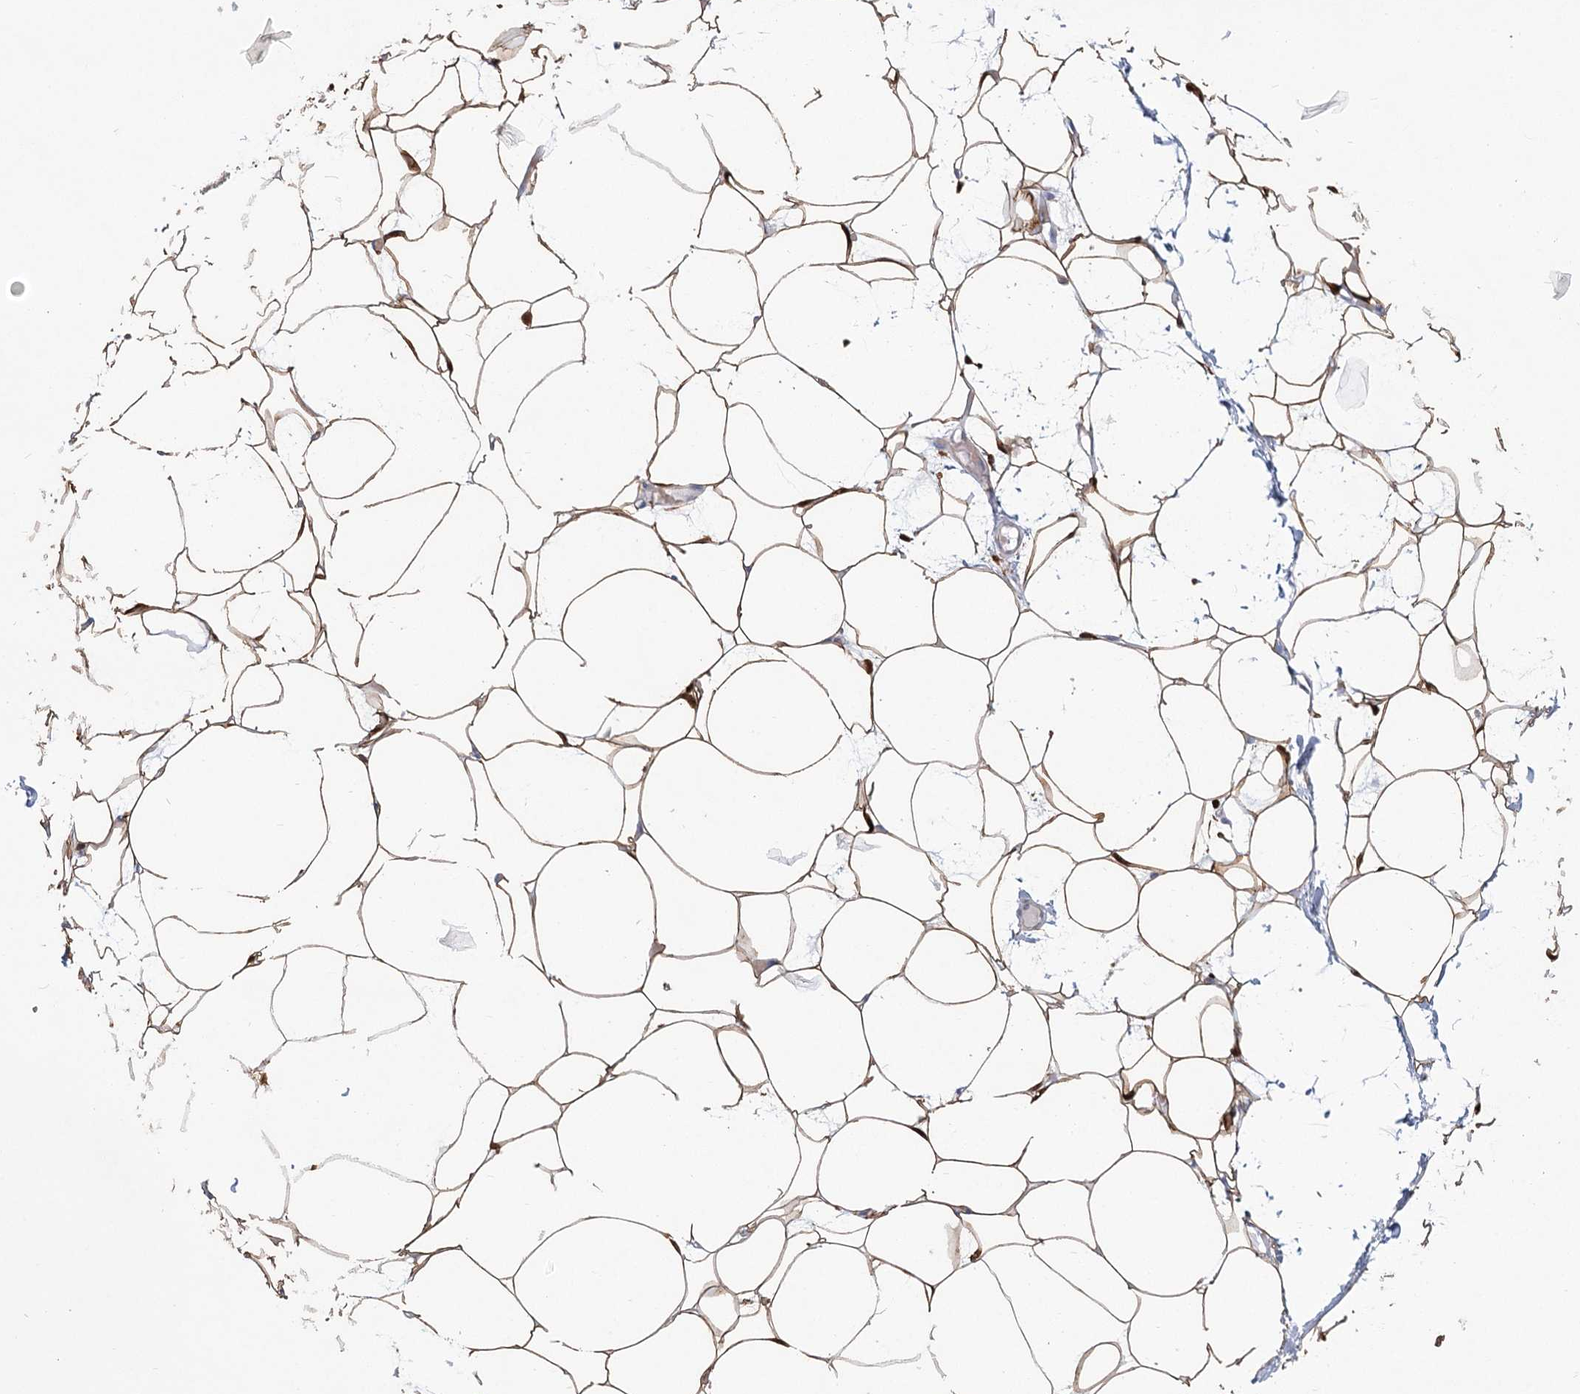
{"staining": {"intensity": "moderate", "quantity": ">75%", "location": "cytoplasmic/membranous"}, "tissue": "adipose tissue", "cell_type": "Adipocytes", "image_type": "normal", "snomed": [{"axis": "morphology", "description": "Normal tissue, NOS"}, {"axis": "topography", "description": "Breast"}], "caption": "Immunohistochemical staining of benign adipose tissue demonstrates moderate cytoplasmic/membranous protein expression in about >75% of adipocytes. The protein of interest is shown in brown color, while the nuclei are stained blue.", "gene": "CNTLN", "patient": {"sex": "female", "age": 23}}